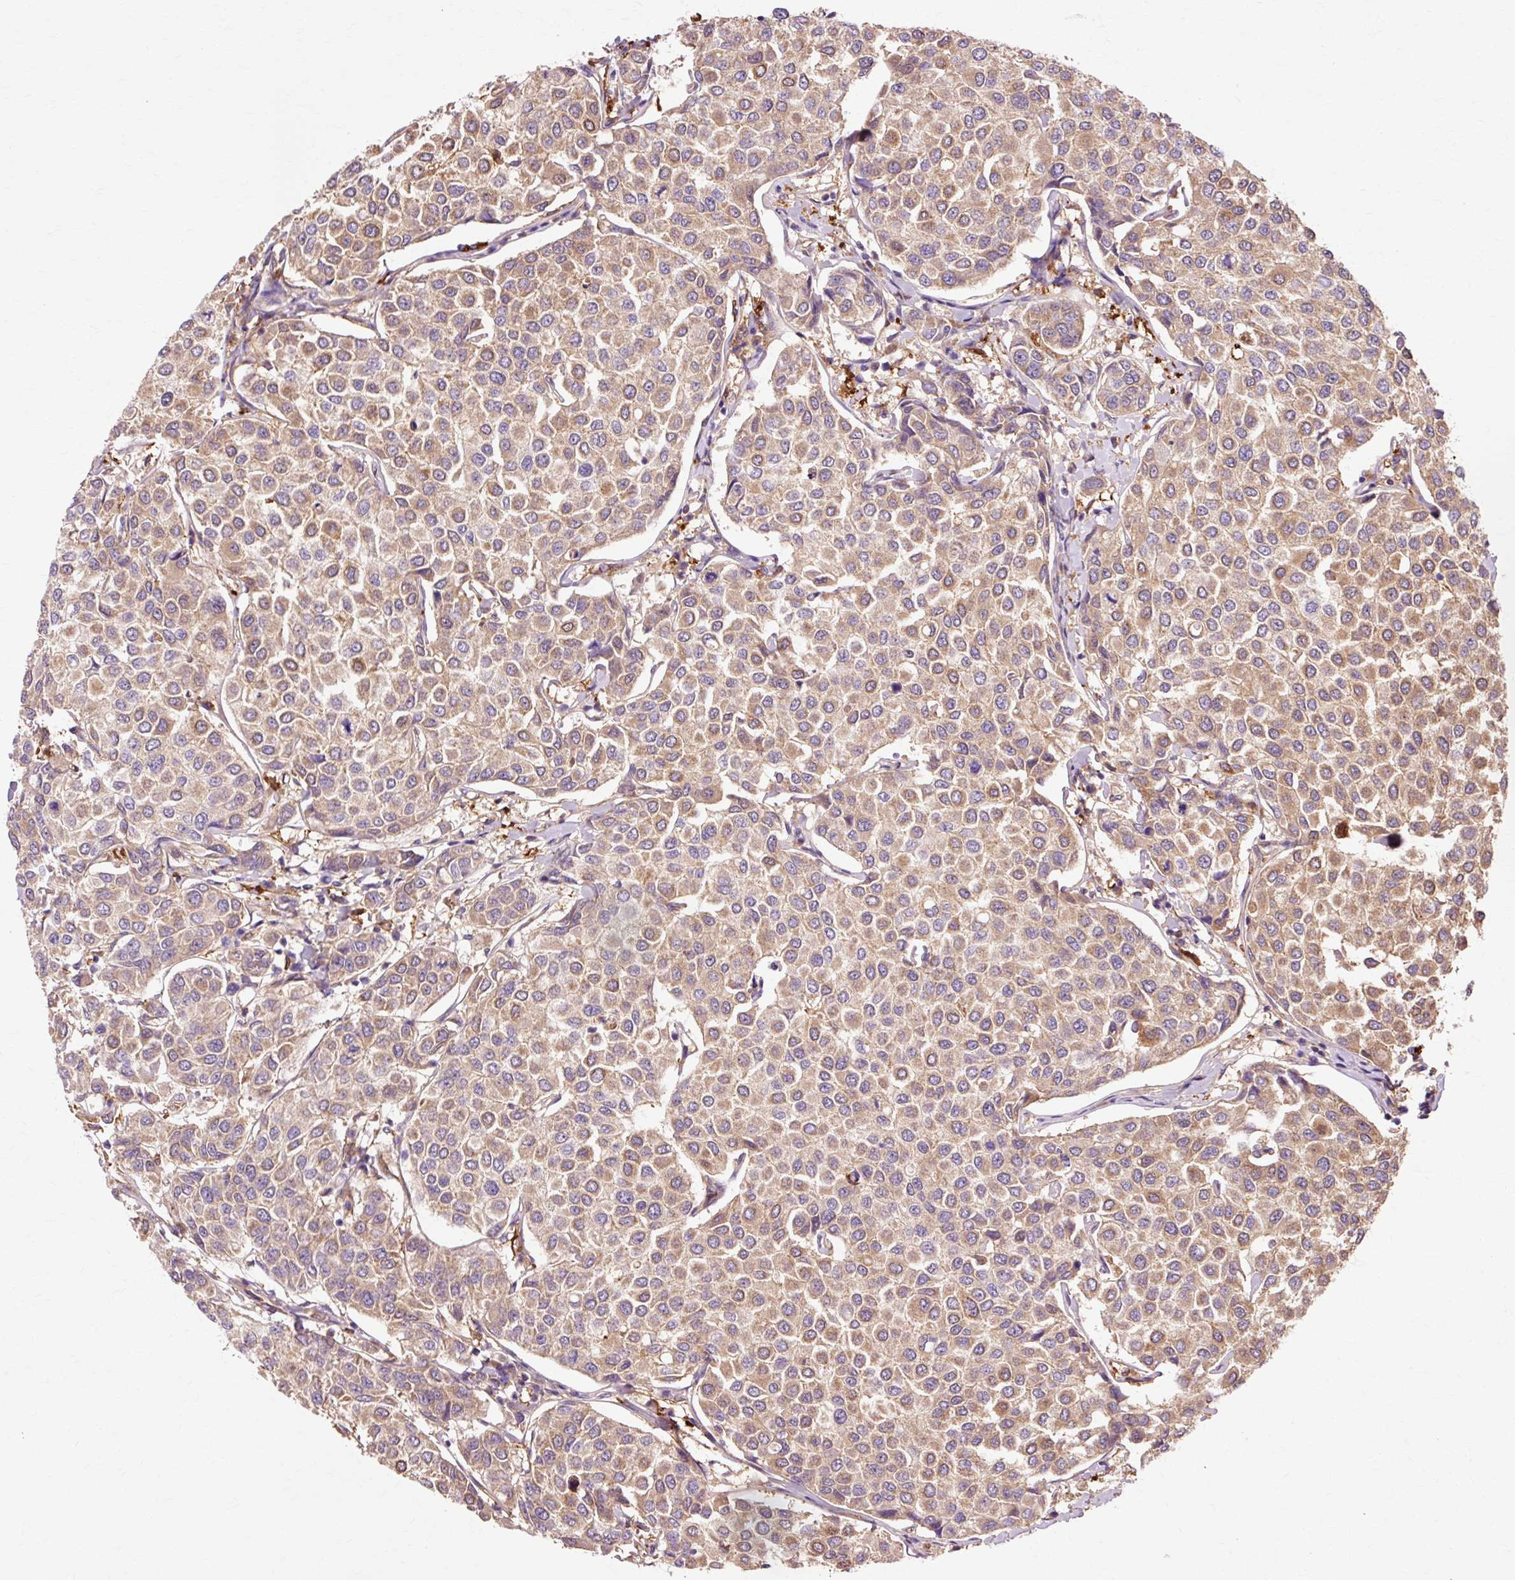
{"staining": {"intensity": "moderate", "quantity": ">75%", "location": "cytoplasmic/membranous"}, "tissue": "breast cancer", "cell_type": "Tumor cells", "image_type": "cancer", "snomed": [{"axis": "morphology", "description": "Duct carcinoma"}, {"axis": "topography", "description": "Breast"}], "caption": "A micrograph of breast infiltrating ductal carcinoma stained for a protein exhibits moderate cytoplasmic/membranous brown staining in tumor cells.", "gene": "GPX1", "patient": {"sex": "female", "age": 55}}